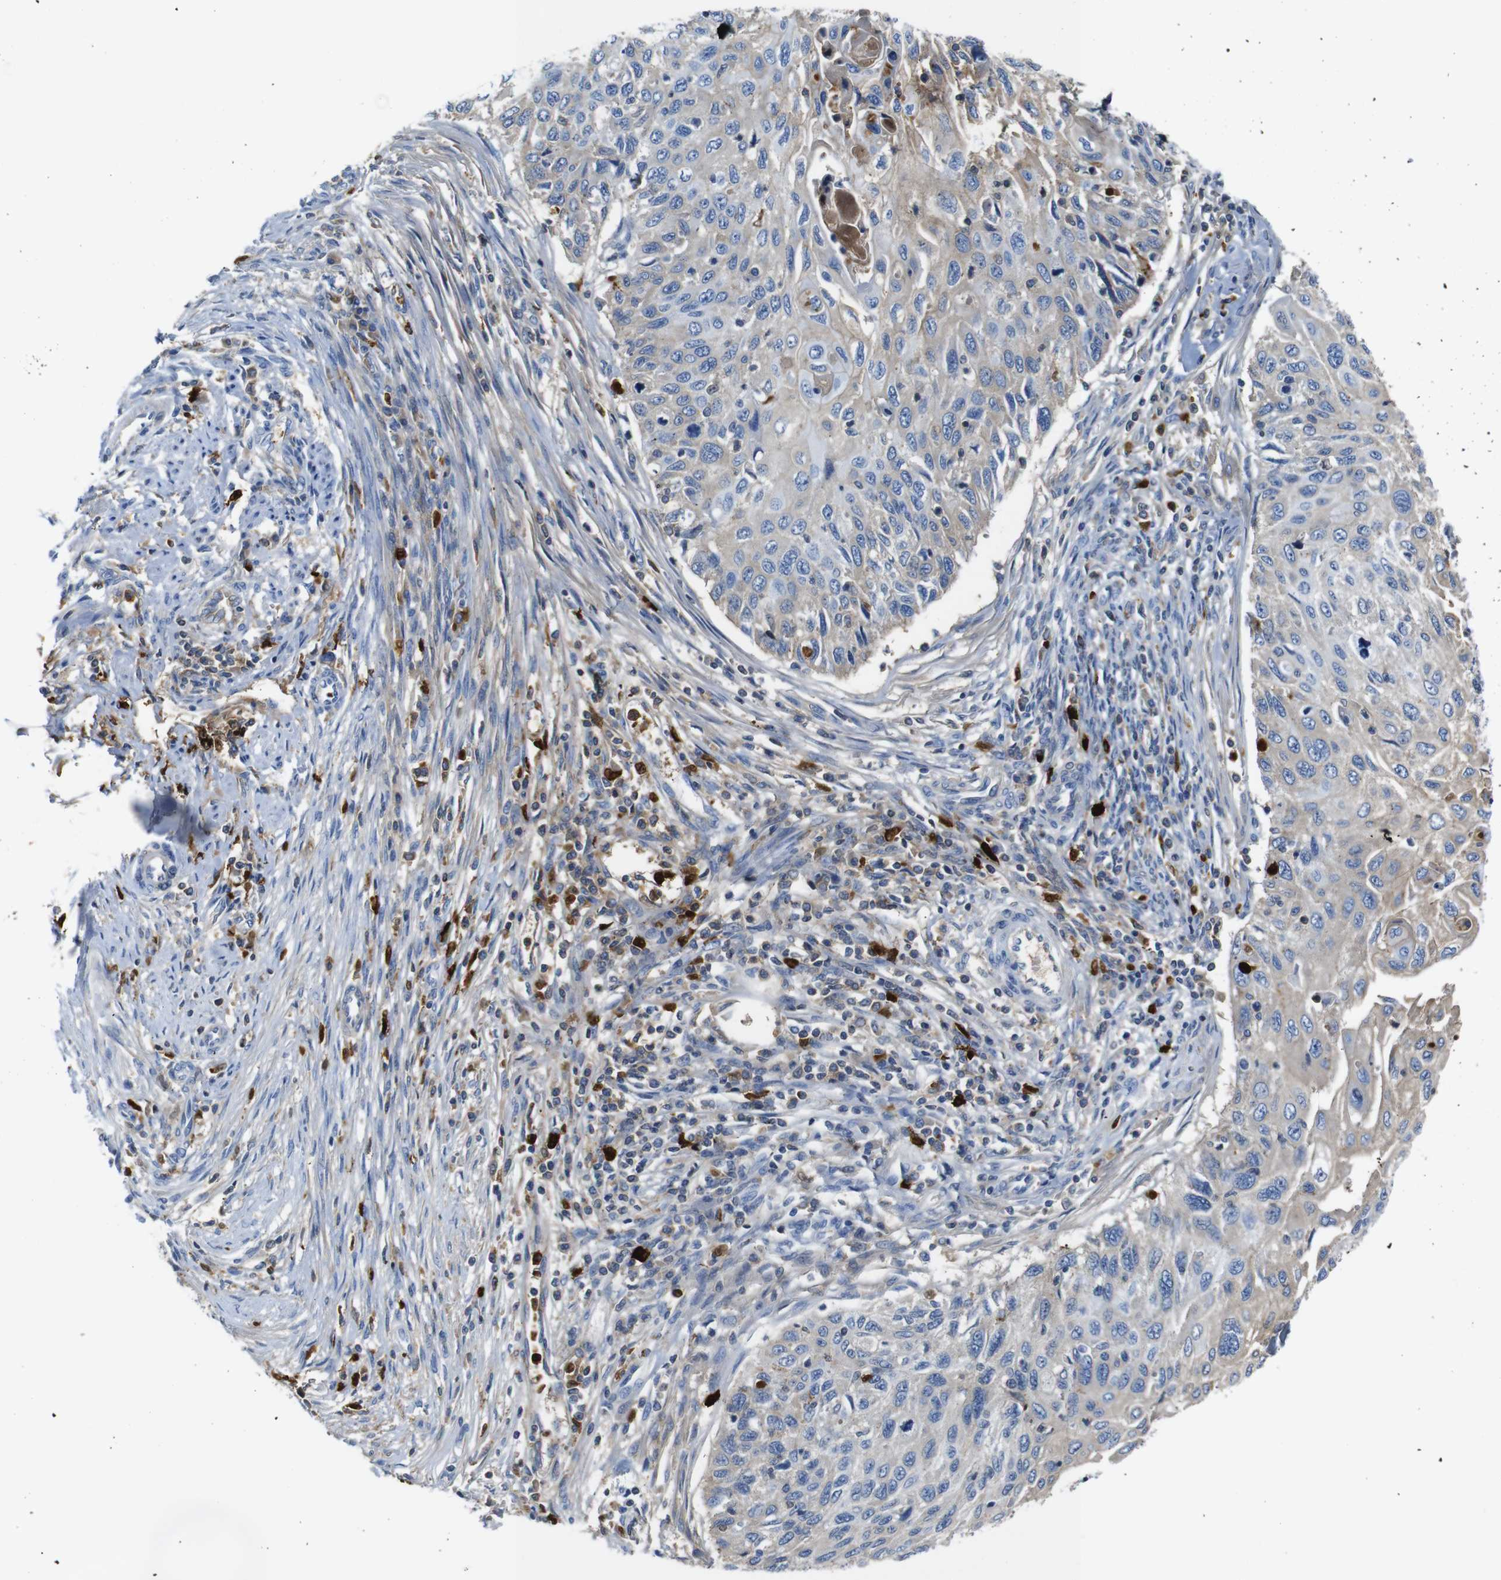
{"staining": {"intensity": "negative", "quantity": "none", "location": "none"}, "tissue": "cervical cancer", "cell_type": "Tumor cells", "image_type": "cancer", "snomed": [{"axis": "morphology", "description": "Squamous cell carcinoma, NOS"}, {"axis": "topography", "description": "Cervix"}], "caption": "Cervical cancer (squamous cell carcinoma) was stained to show a protein in brown. There is no significant staining in tumor cells.", "gene": "SERPINA1", "patient": {"sex": "female", "age": 70}}